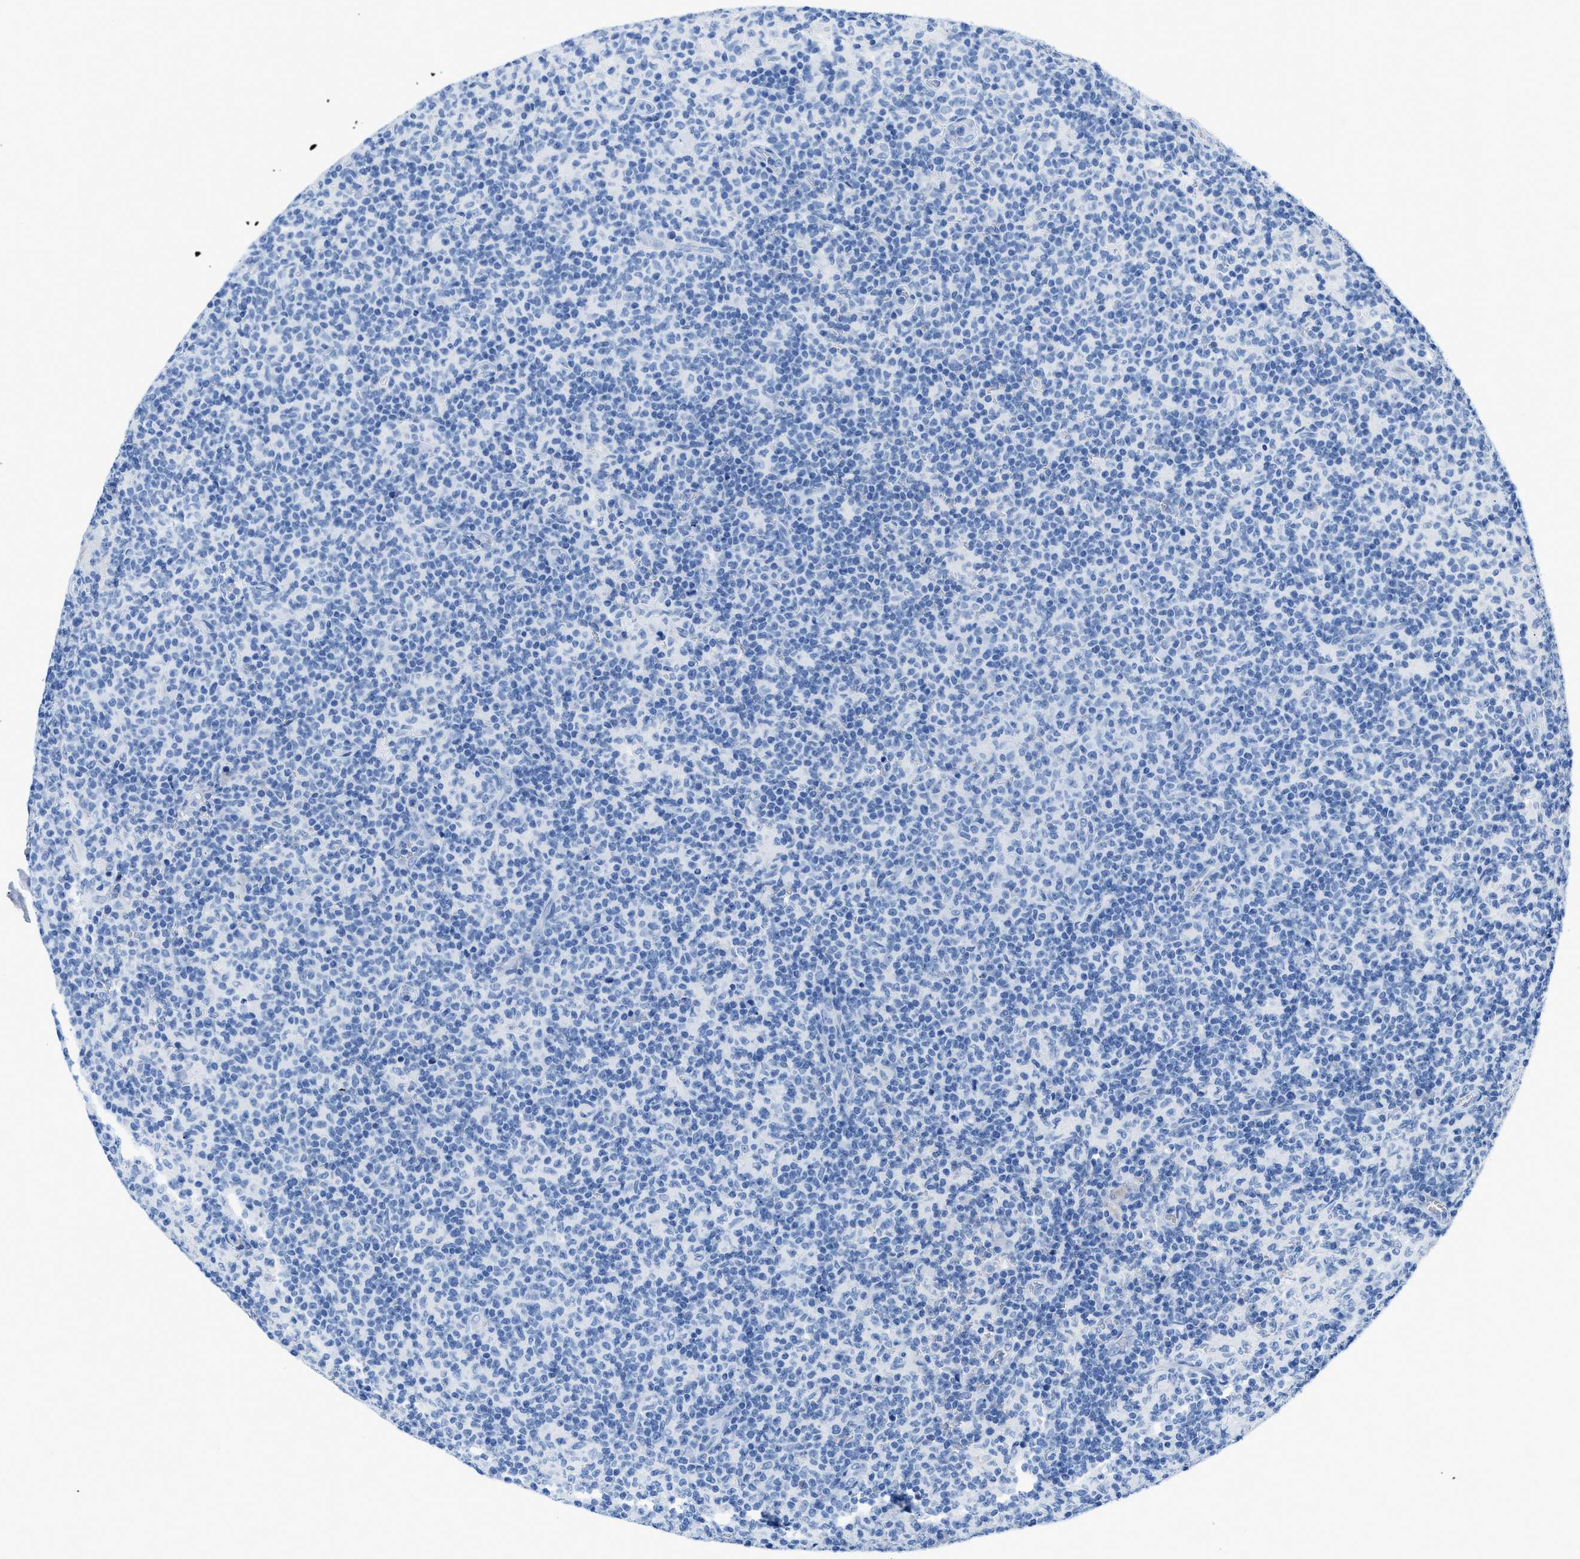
{"staining": {"intensity": "negative", "quantity": "none", "location": "none"}, "tissue": "lymph node", "cell_type": "Germinal center cells", "image_type": "normal", "snomed": [{"axis": "morphology", "description": "Normal tissue, NOS"}, {"axis": "morphology", "description": "Inflammation, NOS"}, {"axis": "topography", "description": "Lymph node"}], "caption": "Protein analysis of unremarkable lymph node exhibits no significant expression in germinal center cells.", "gene": "COL3A1", "patient": {"sex": "male", "age": 55}}